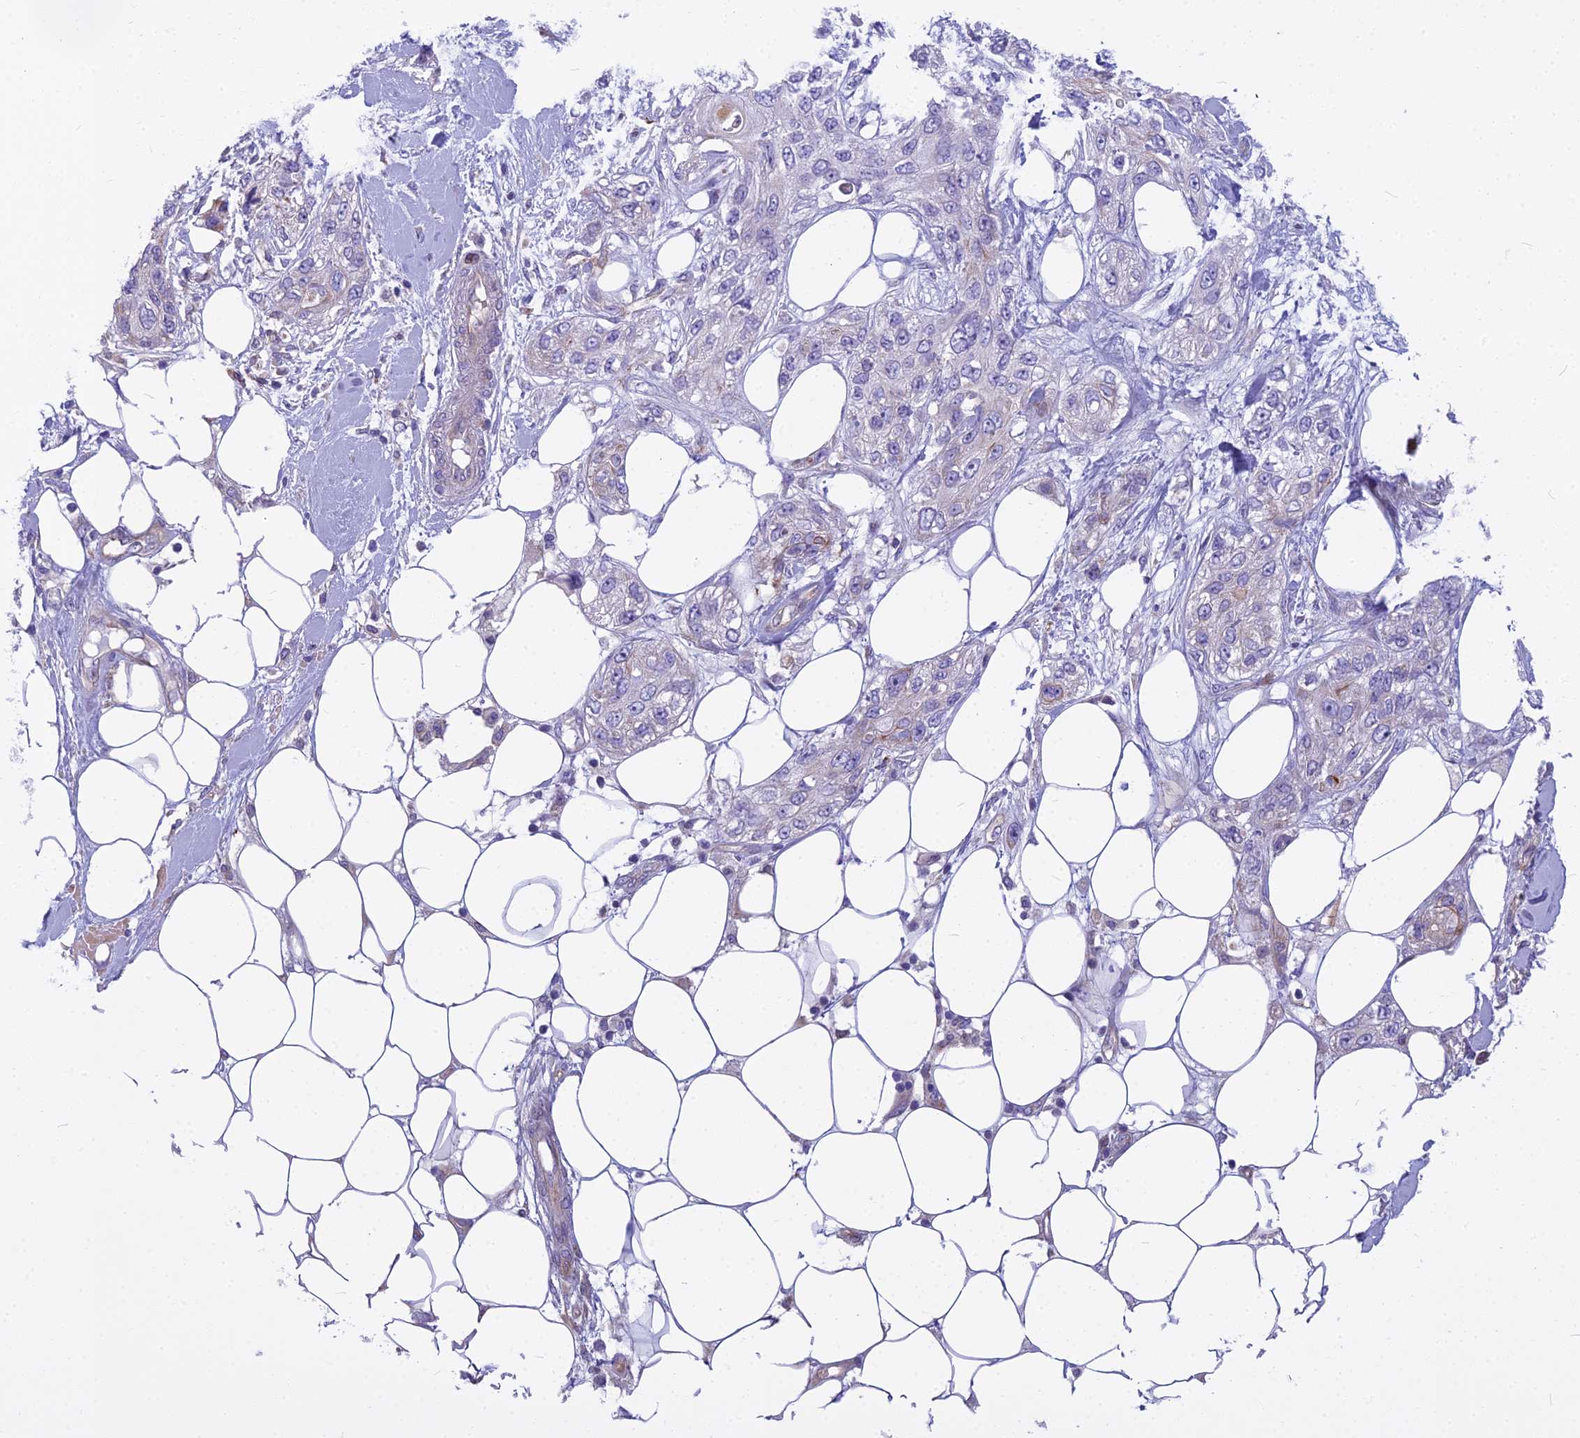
{"staining": {"intensity": "negative", "quantity": "none", "location": "none"}, "tissue": "skin cancer", "cell_type": "Tumor cells", "image_type": "cancer", "snomed": [{"axis": "morphology", "description": "Normal tissue, NOS"}, {"axis": "morphology", "description": "Squamous cell carcinoma, NOS"}, {"axis": "topography", "description": "Skin"}], "caption": "Human skin squamous cell carcinoma stained for a protein using immunohistochemistry demonstrates no positivity in tumor cells.", "gene": "PCDHB14", "patient": {"sex": "male", "age": 72}}